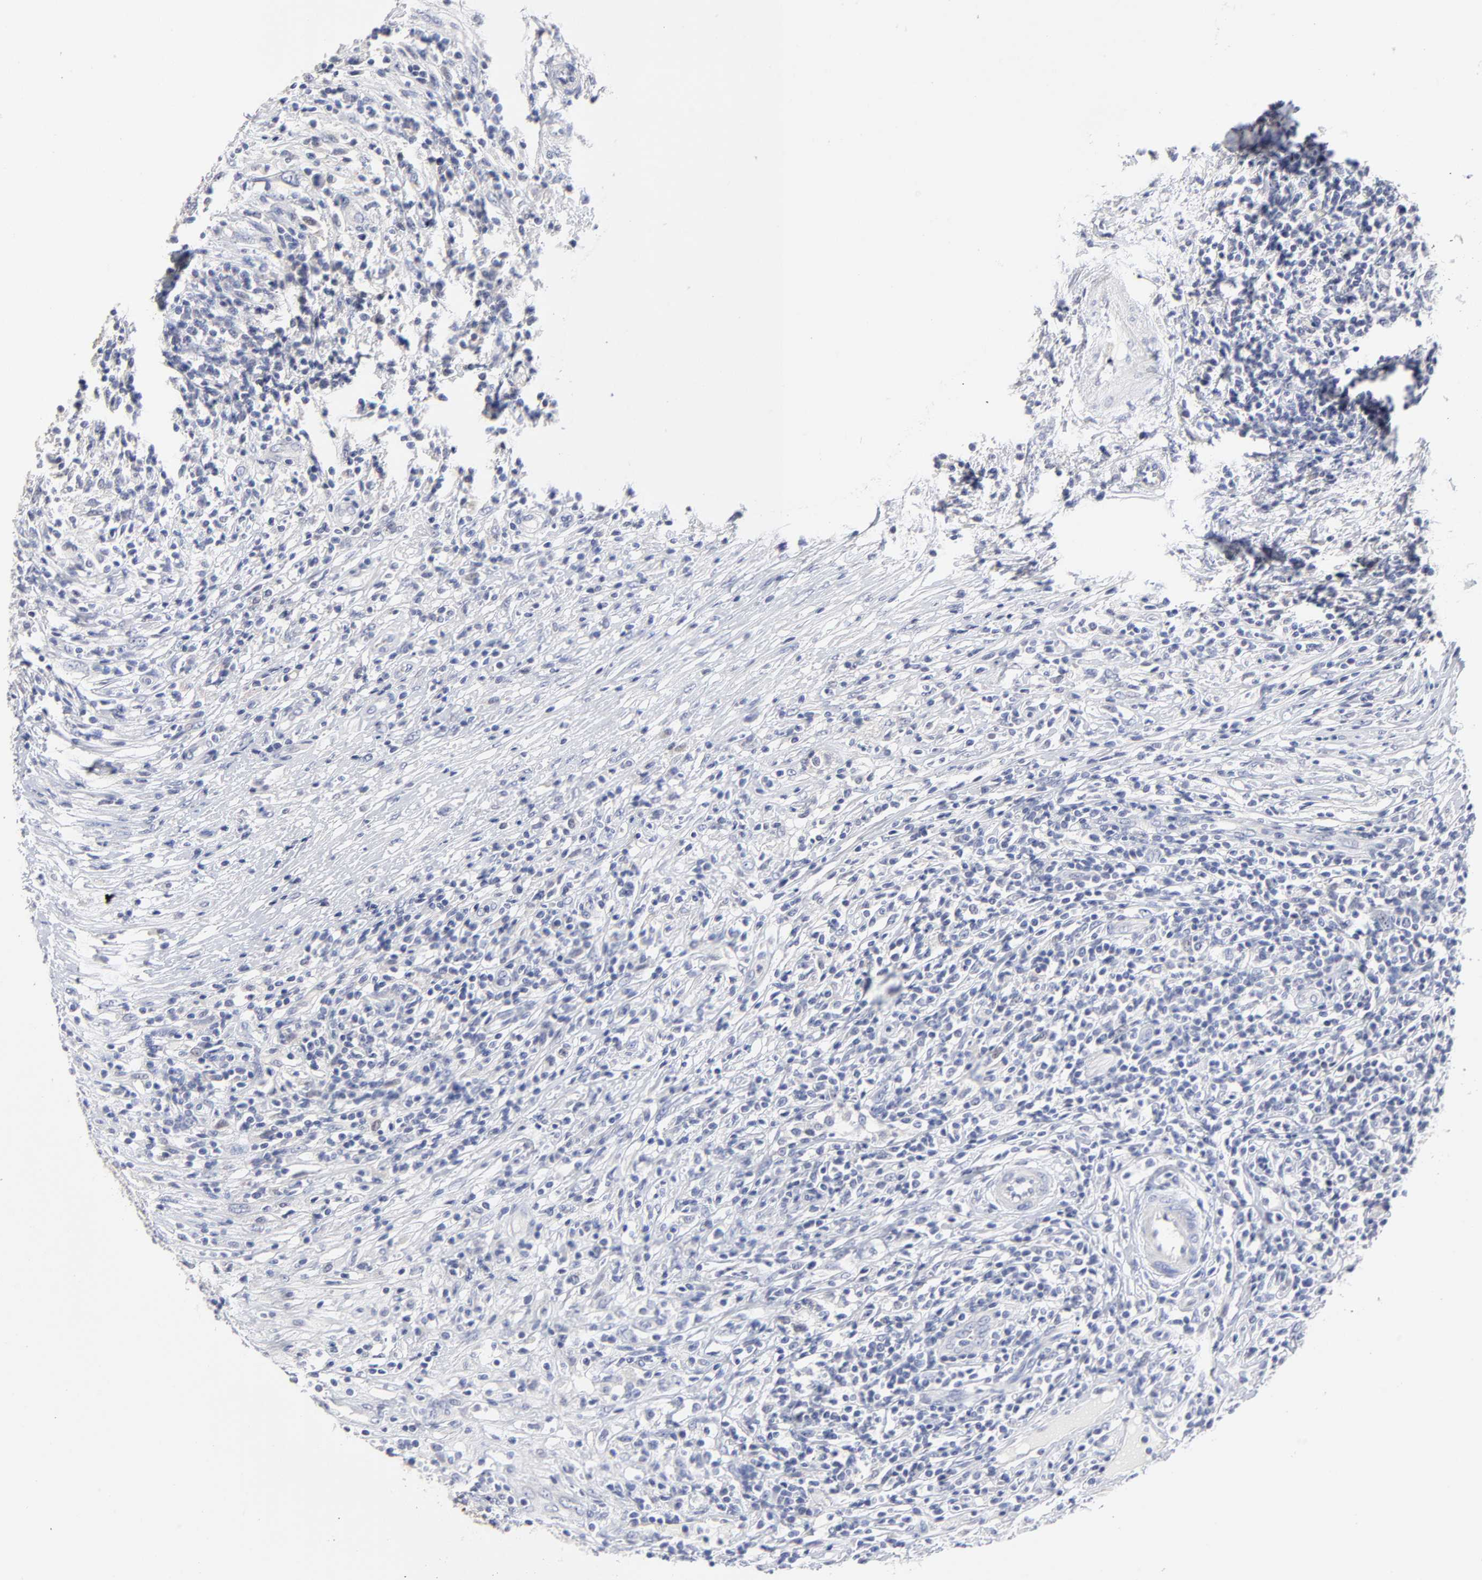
{"staining": {"intensity": "negative", "quantity": "none", "location": "none"}, "tissue": "lymphoma", "cell_type": "Tumor cells", "image_type": "cancer", "snomed": [{"axis": "morphology", "description": "Malignant lymphoma, non-Hodgkin's type, High grade"}, {"axis": "topography", "description": "Lymph node"}], "caption": "This is an immunohistochemistry micrograph of human lymphoma. There is no expression in tumor cells.", "gene": "CXADR", "patient": {"sex": "female", "age": 84}}